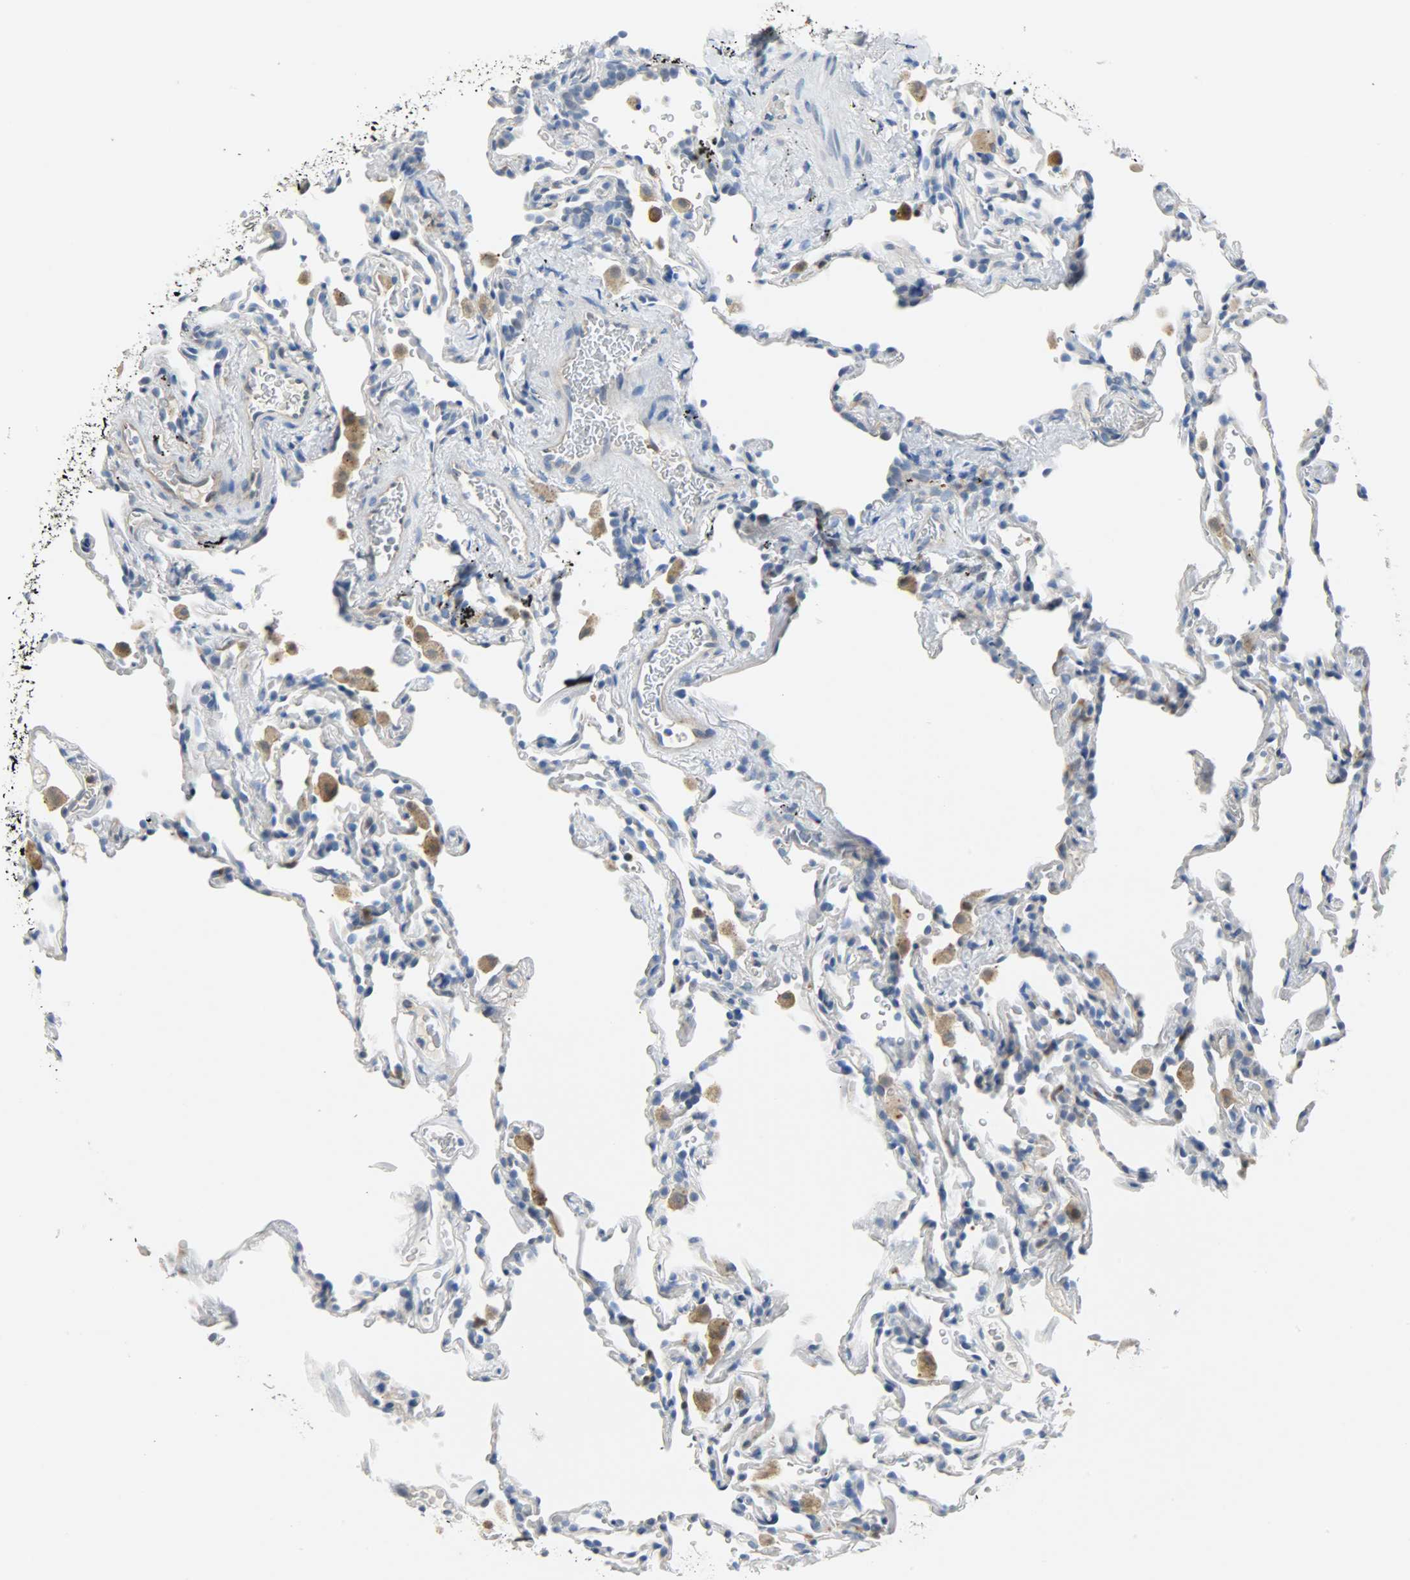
{"staining": {"intensity": "negative", "quantity": "none", "location": "none"}, "tissue": "lung", "cell_type": "Alveolar cells", "image_type": "normal", "snomed": [{"axis": "morphology", "description": "Normal tissue, NOS"}, {"axis": "morphology", "description": "Soft tissue tumor metastatic"}, {"axis": "topography", "description": "Lung"}], "caption": "IHC of normal lung exhibits no positivity in alveolar cells.", "gene": "EIF4EBP1", "patient": {"sex": "male", "age": 59}}